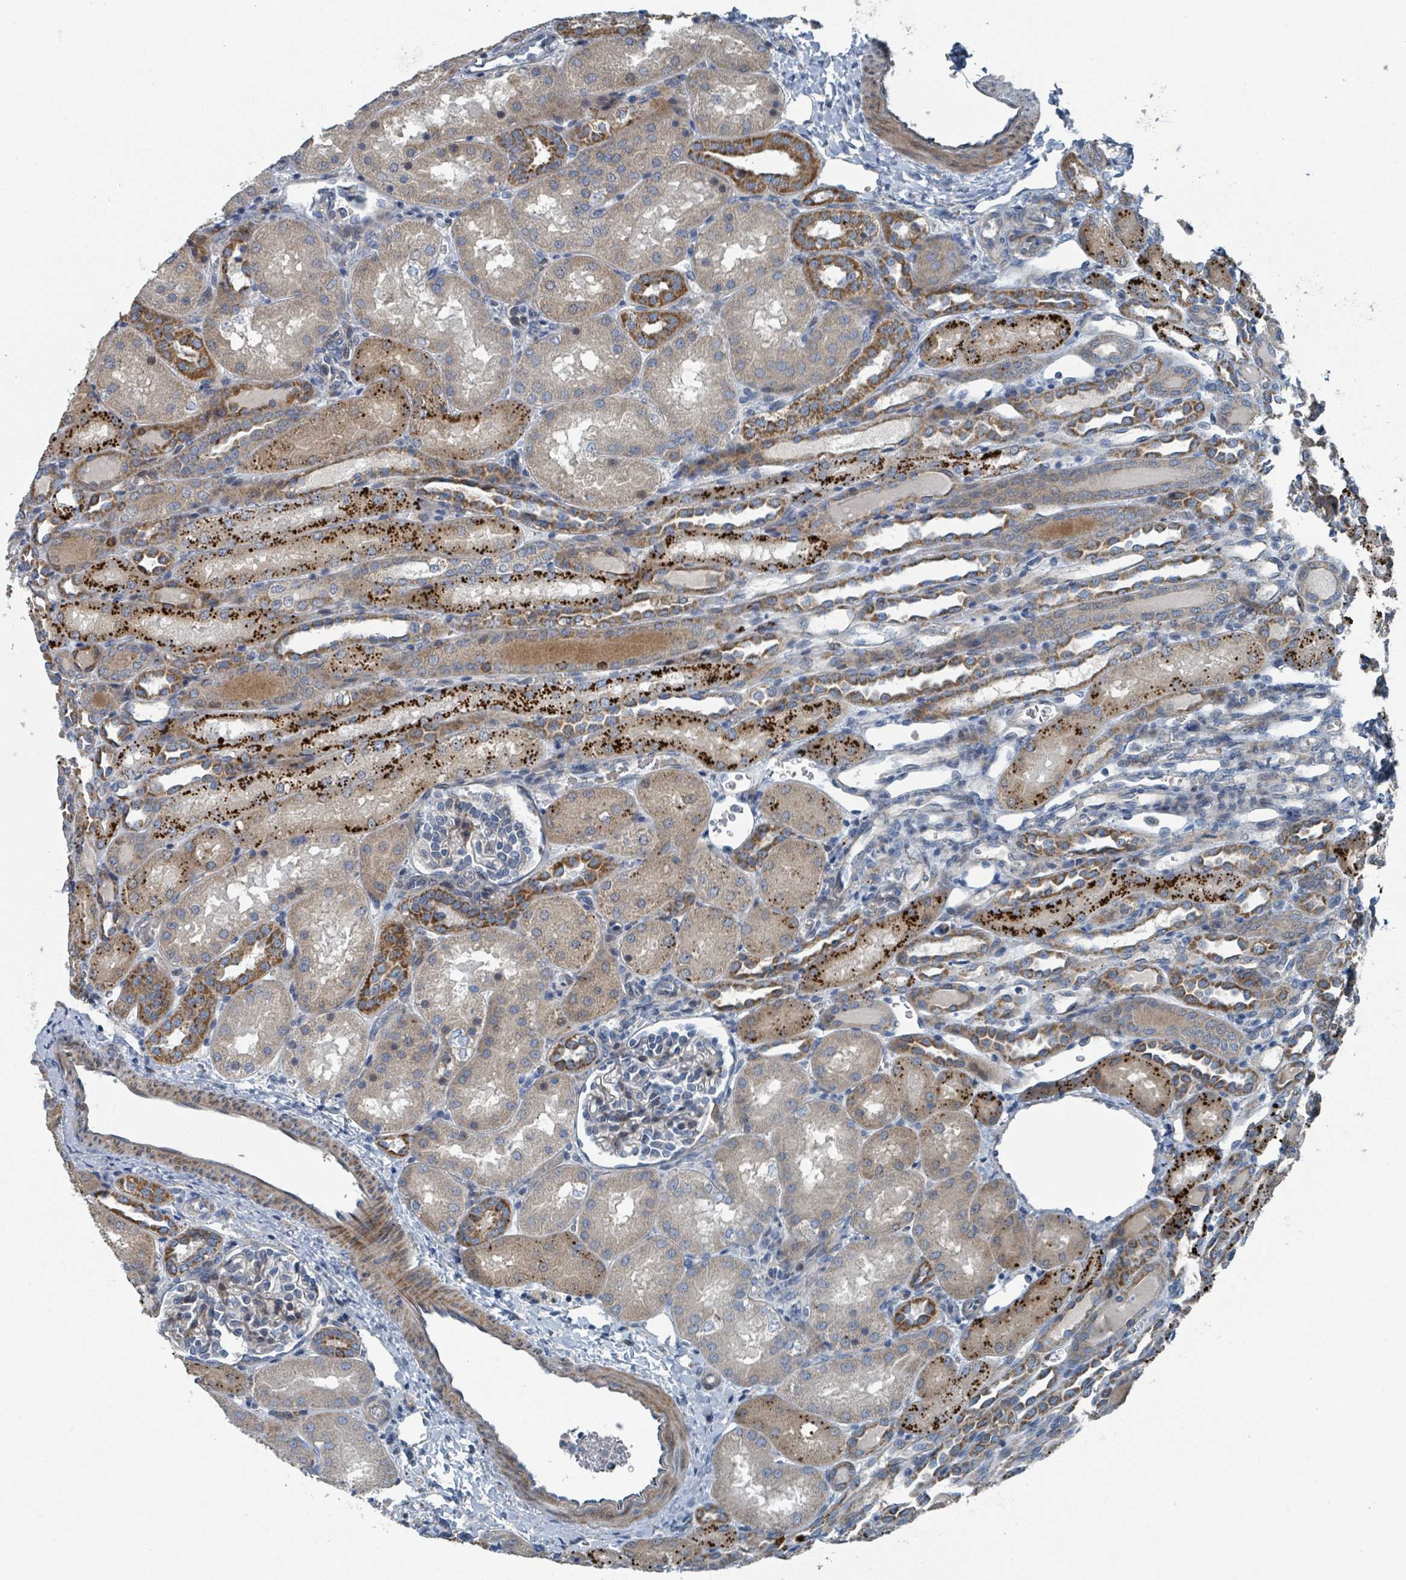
{"staining": {"intensity": "weak", "quantity": "<25%", "location": "cytoplasmic/membranous"}, "tissue": "kidney", "cell_type": "Cells in glomeruli", "image_type": "normal", "snomed": [{"axis": "morphology", "description": "Normal tissue, NOS"}, {"axis": "topography", "description": "Kidney"}], "caption": "Photomicrograph shows no significant protein staining in cells in glomeruli of unremarkable kidney. (DAB immunohistochemistry (IHC) visualized using brightfield microscopy, high magnification).", "gene": "DIPK2A", "patient": {"sex": "male", "age": 1}}